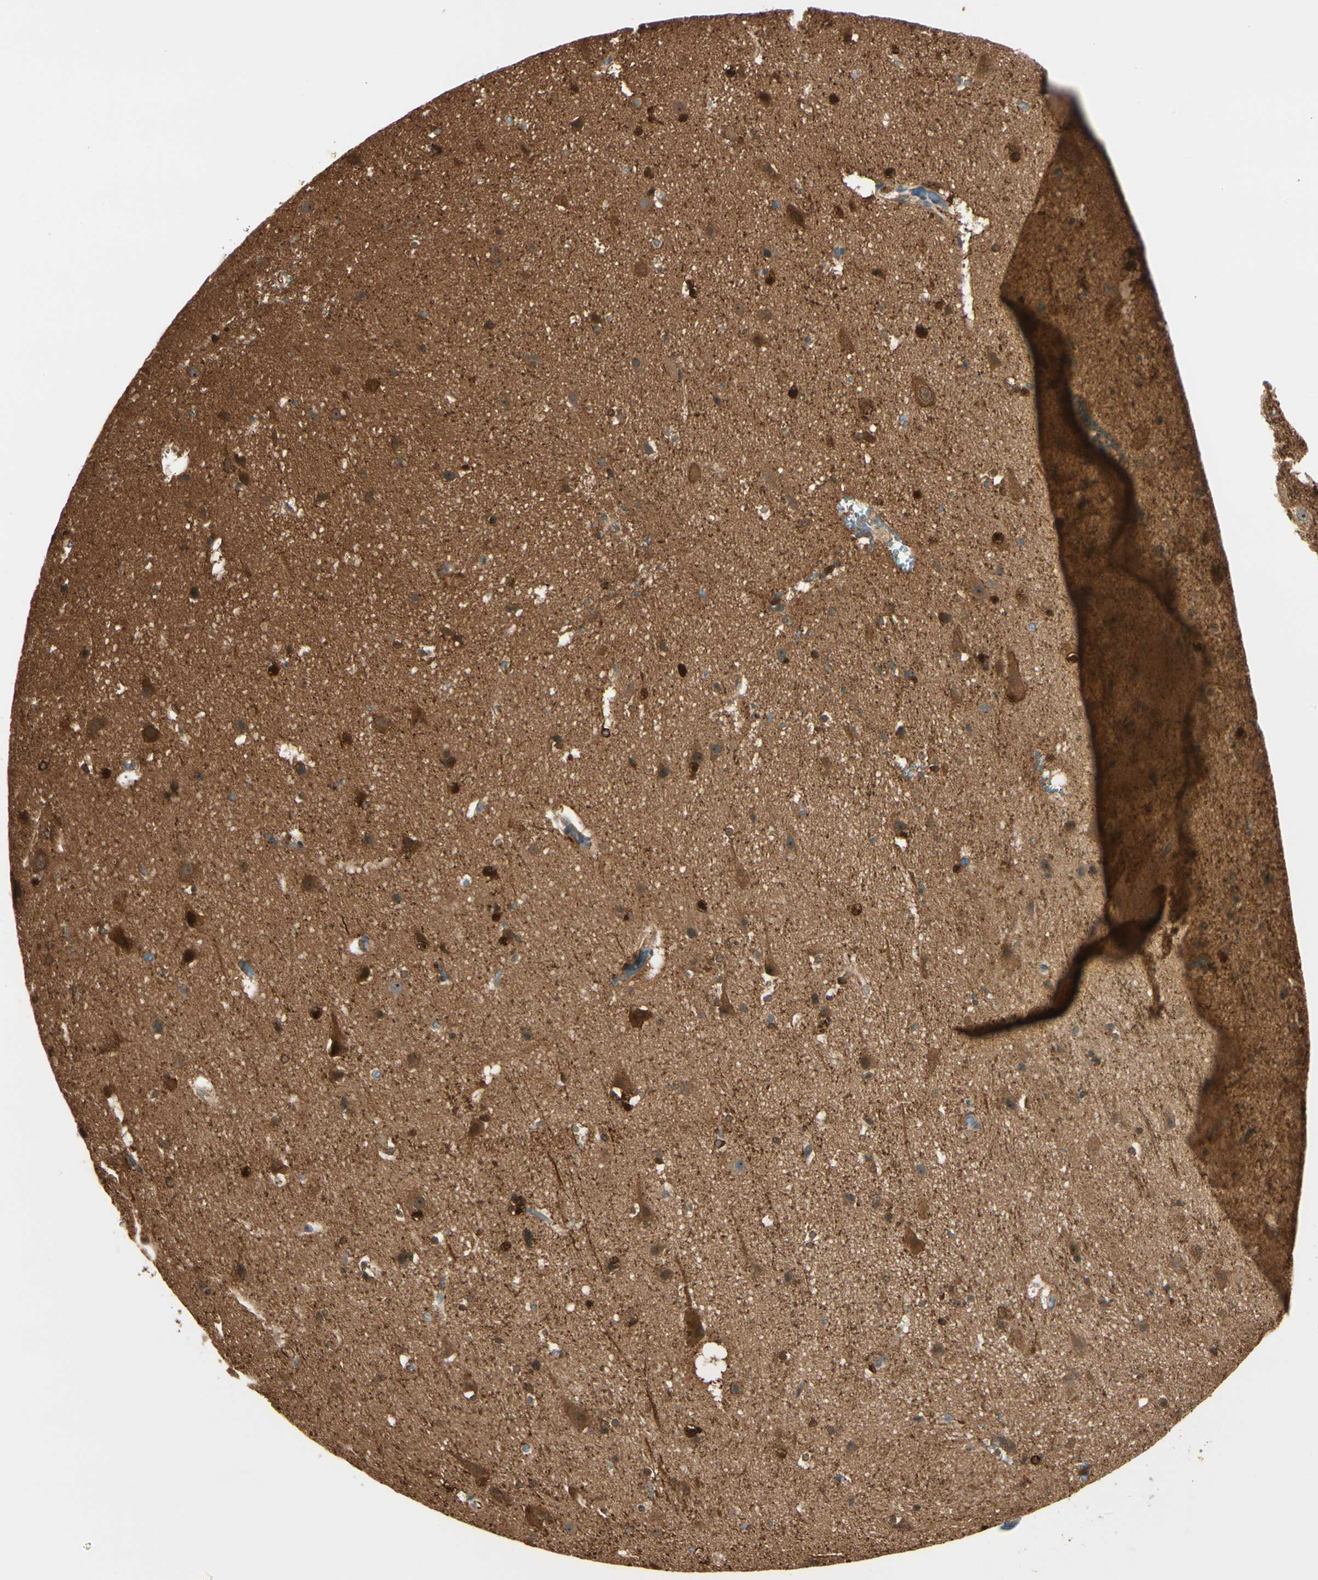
{"staining": {"intensity": "weak", "quantity": ">75%", "location": "cytoplasmic/membranous"}, "tissue": "cerebral cortex", "cell_type": "Endothelial cells", "image_type": "normal", "snomed": [{"axis": "morphology", "description": "Normal tissue, NOS"}, {"axis": "topography", "description": "Cerebral cortex"}], "caption": "High-magnification brightfield microscopy of unremarkable cerebral cortex stained with DAB (brown) and counterstained with hematoxylin (blue). endothelial cells exhibit weak cytoplasmic/membranous expression is appreciated in about>75% of cells.", "gene": "FTH1", "patient": {"sex": "male", "age": 45}}